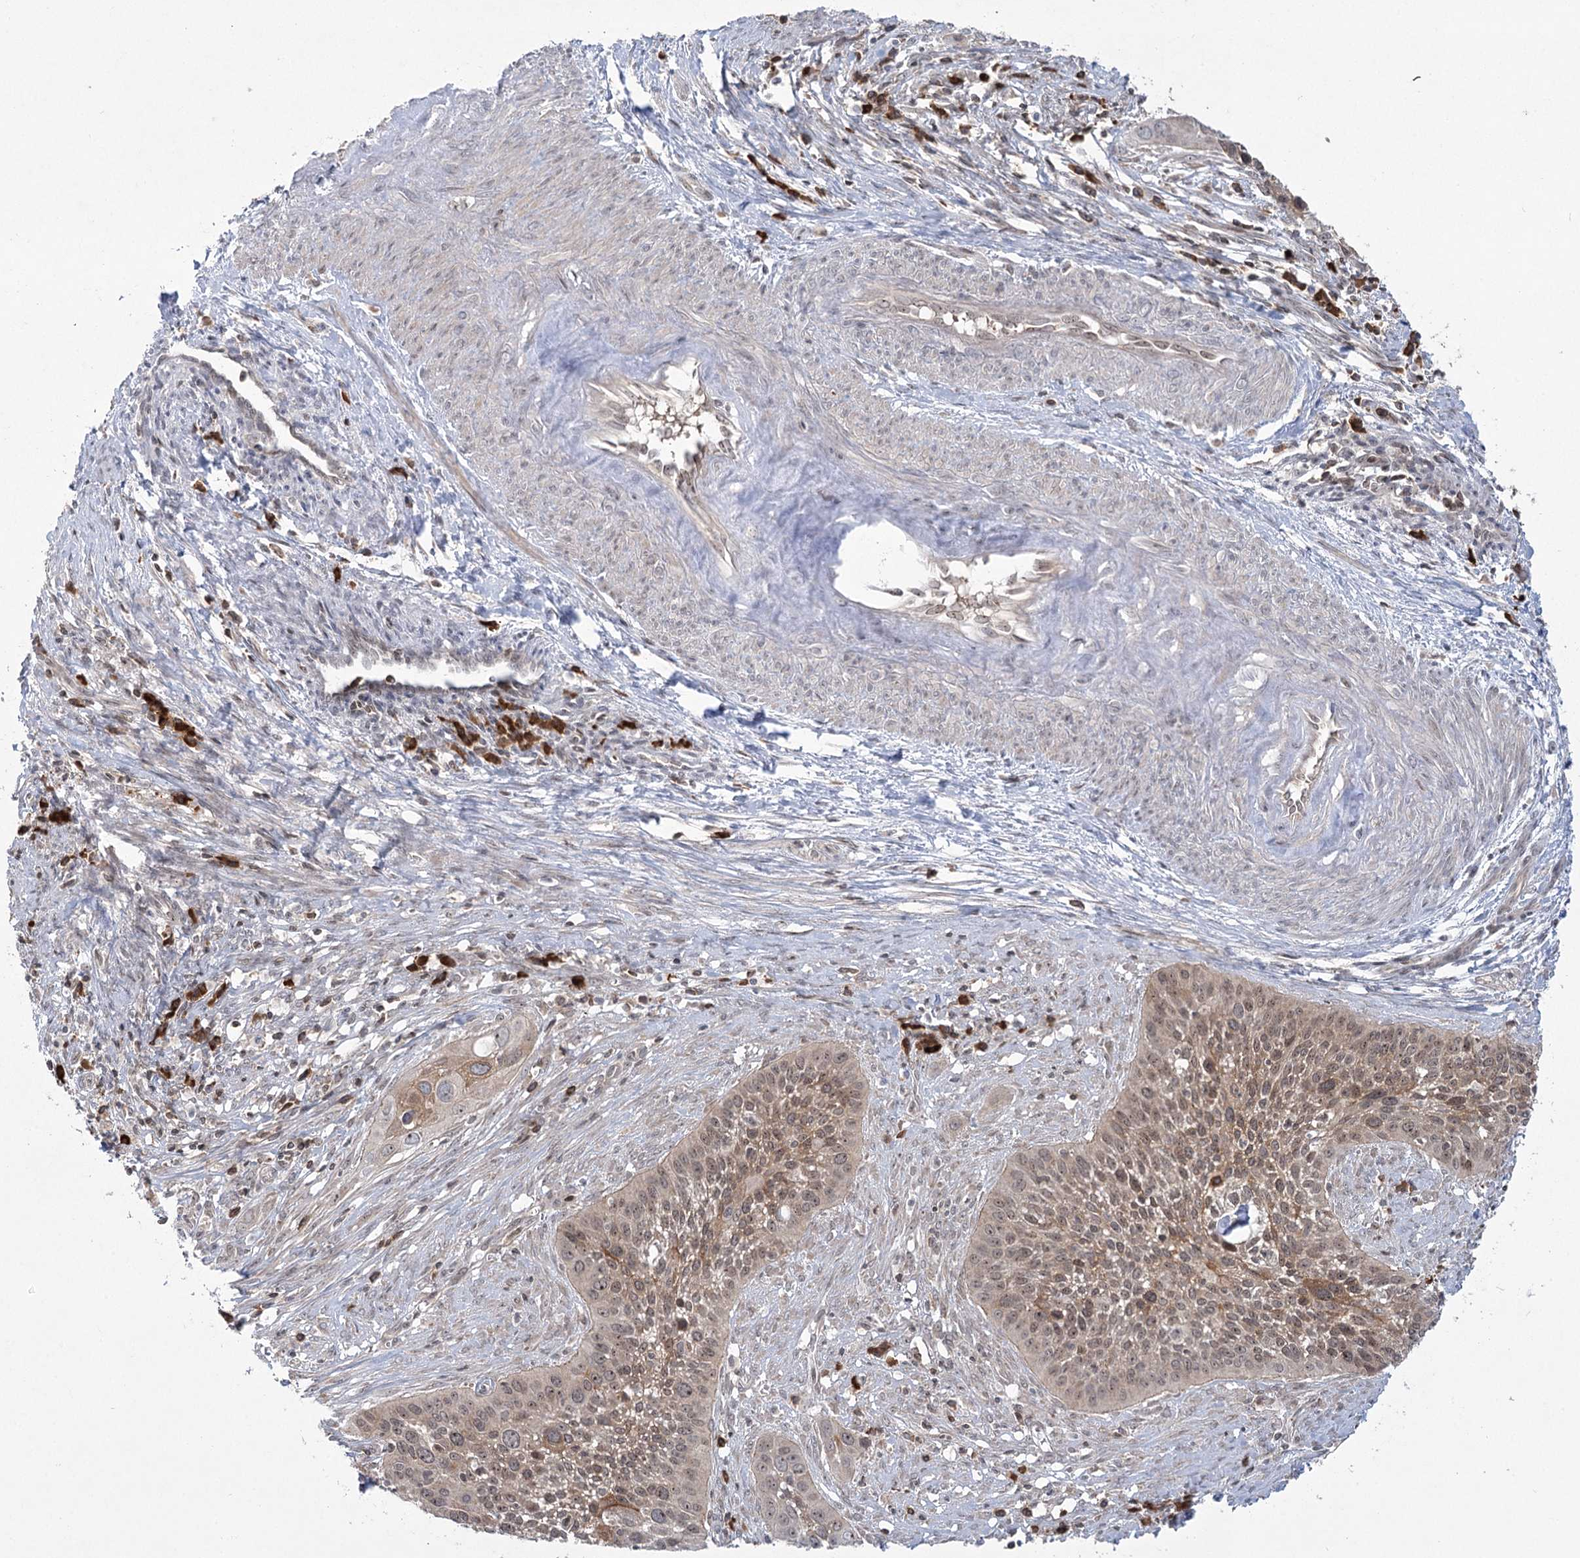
{"staining": {"intensity": "moderate", "quantity": "25%-75%", "location": "cytoplasmic/membranous"}, "tissue": "cervical cancer", "cell_type": "Tumor cells", "image_type": "cancer", "snomed": [{"axis": "morphology", "description": "Squamous cell carcinoma, NOS"}, {"axis": "topography", "description": "Cervix"}], "caption": "The image reveals immunohistochemical staining of cervical cancer. There is moderate cytoplasmic/membranous positivity is present in about 25%-75% of tumor cells.", "gene": "SYTL1", "patient": {"sex": "female", "age": 34}}